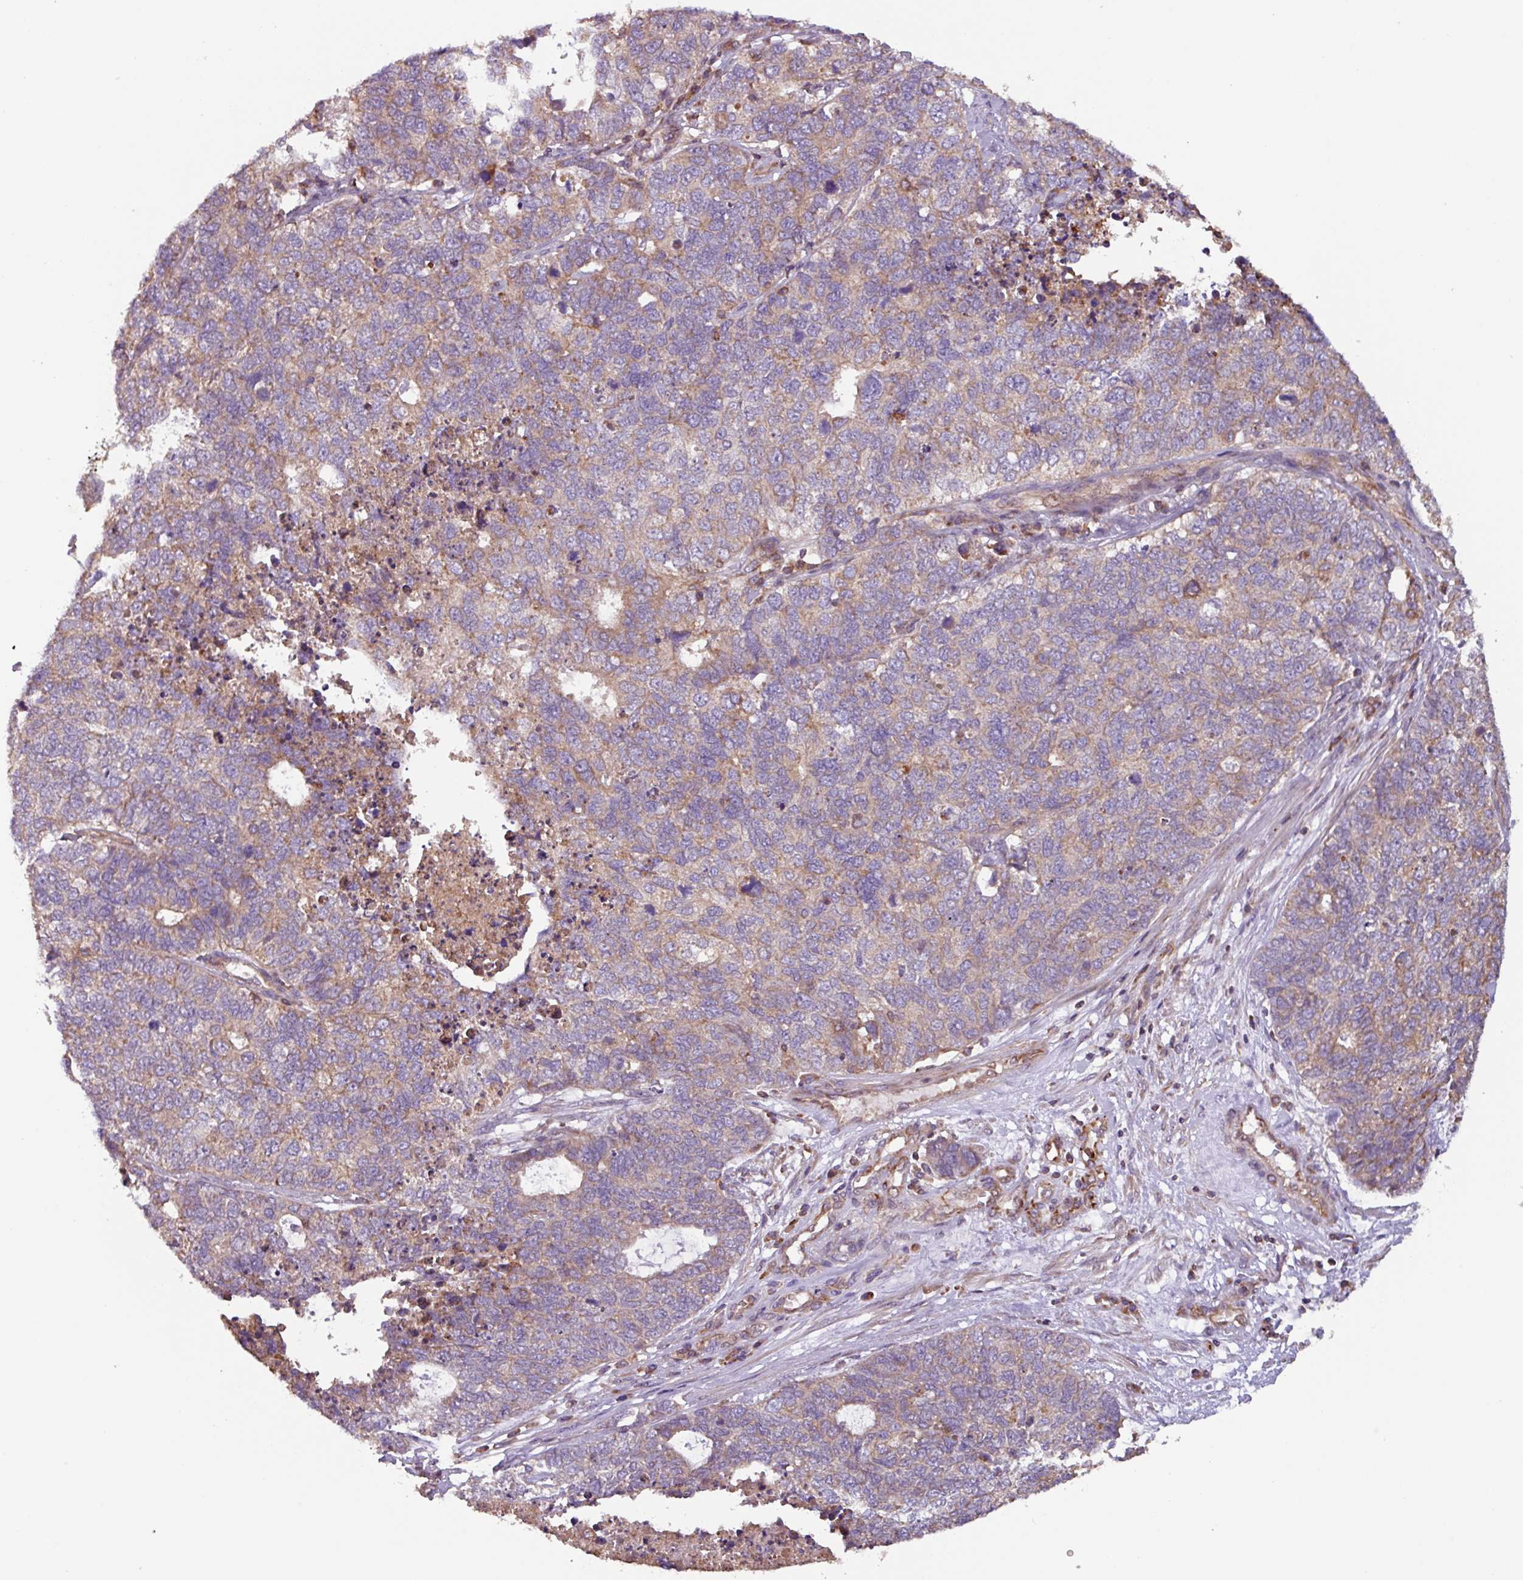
{"staining": {"intensity": "weak", "quantity": ">75%", "location": "cytoplasmic/membranous"}, "tissue": "cervical cancer", "cell_type": "Tumor cells", "image_type": "cancer", "snomed": [{"axis": "morphology", "description": "Squamous cell carcinoma, NOS"}, {"axis": "topography", "description": "Cervix"}], "caption": "An image showing weak cytoplasmic/membranous positivity in approximately >75% of tumor cells in squamous cell carcinoma (cervical), as visualized by brown immunohistochemical staining.", "gene": "PLEKHD1", "patient": {"sex": "female", "age": 63}}